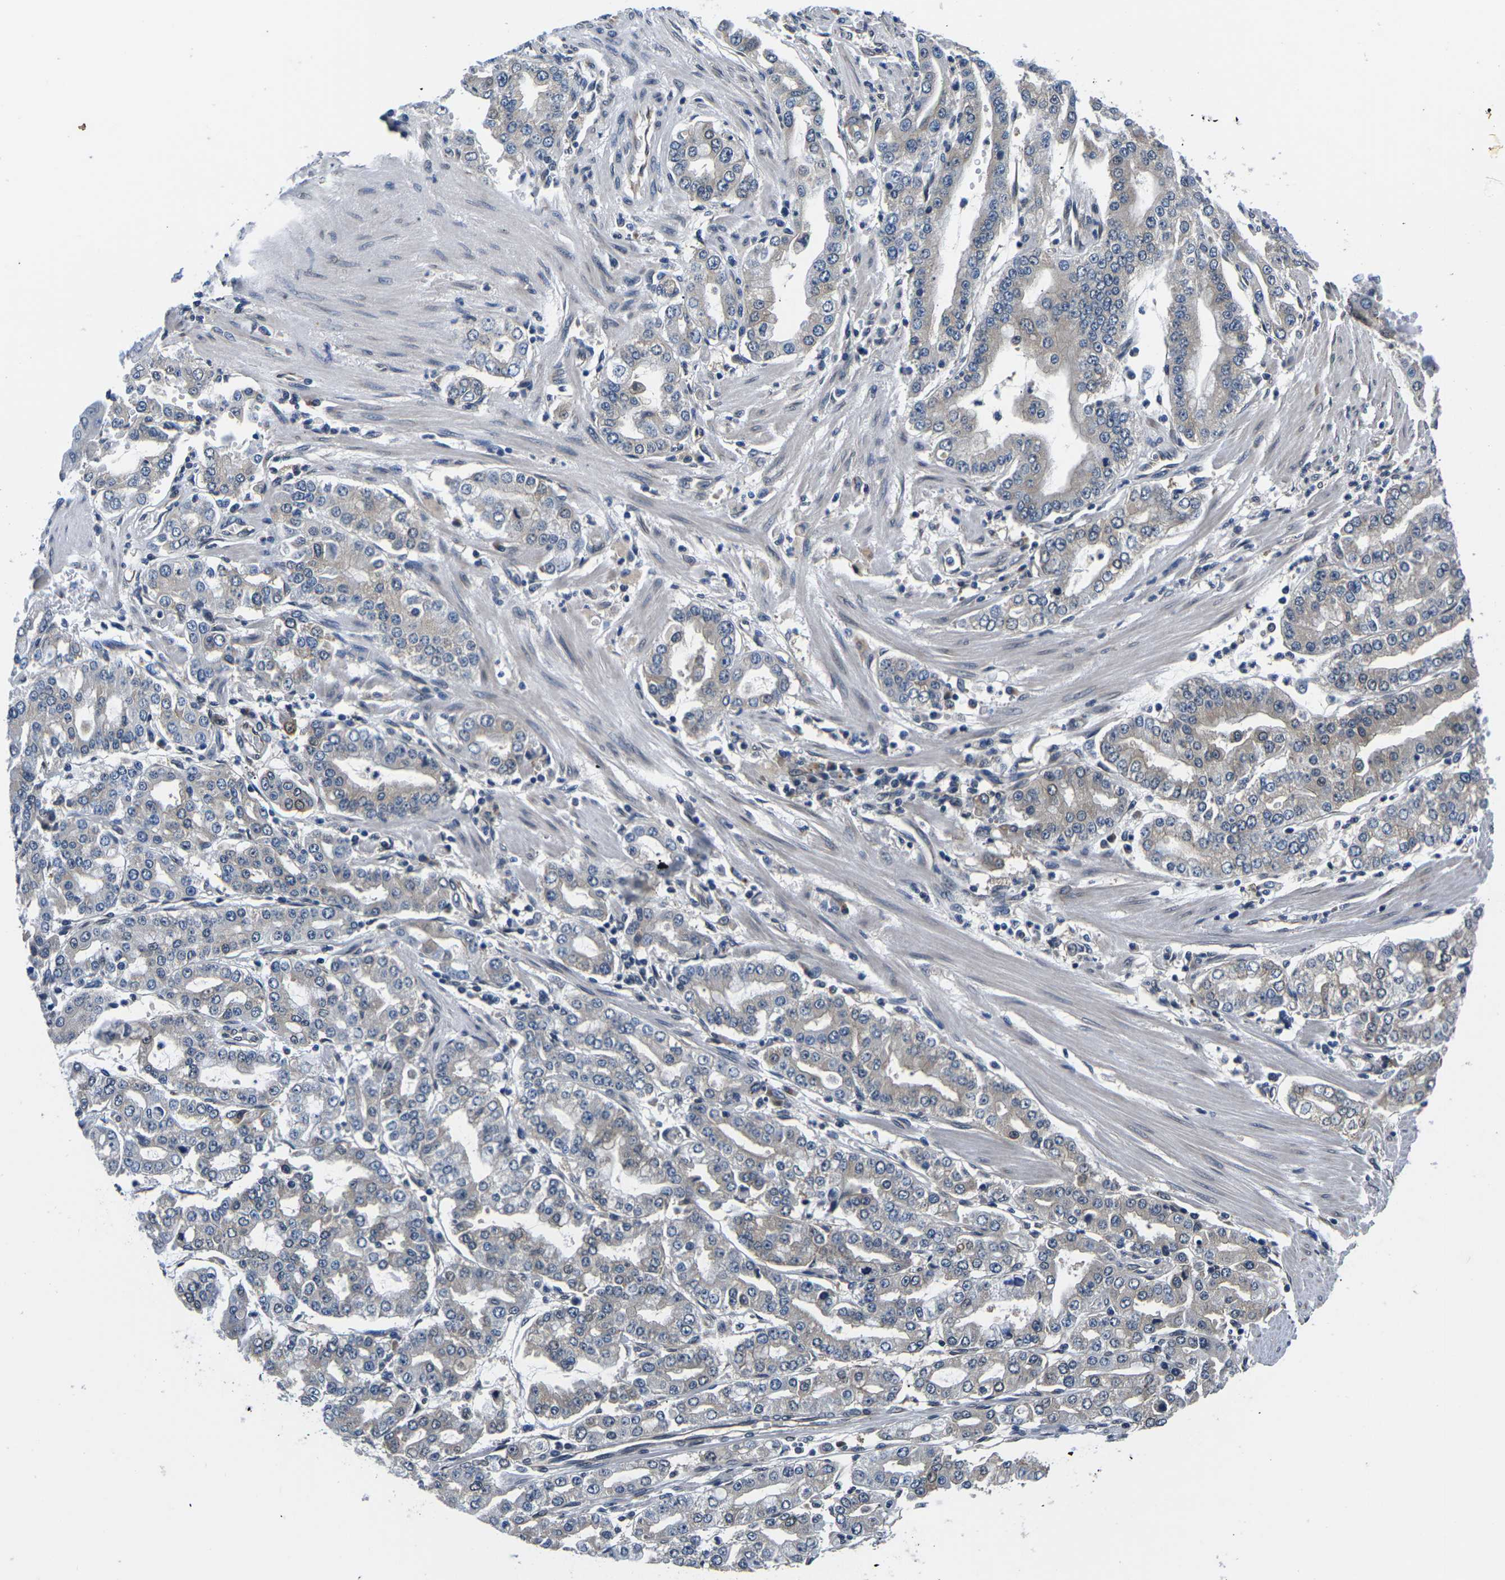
{"staining": {"intensity": "negative", "quantity": "none", "location": "none"}, "tissue": "stomach cancer", "cell_type": "Tumor cells", "image_type": "cancer", "snomed": [{"axis": "morphology", "description": "Adenocarcinoma, NOS"}, {"axis": "topography", "description": "Stomach"}], "caption": "The image demonstrates no significant staining in tumor cells of adenocarcinoma (stomach).", "gene": "SNX10", "patient": {"sex": "male", "age": 76}}